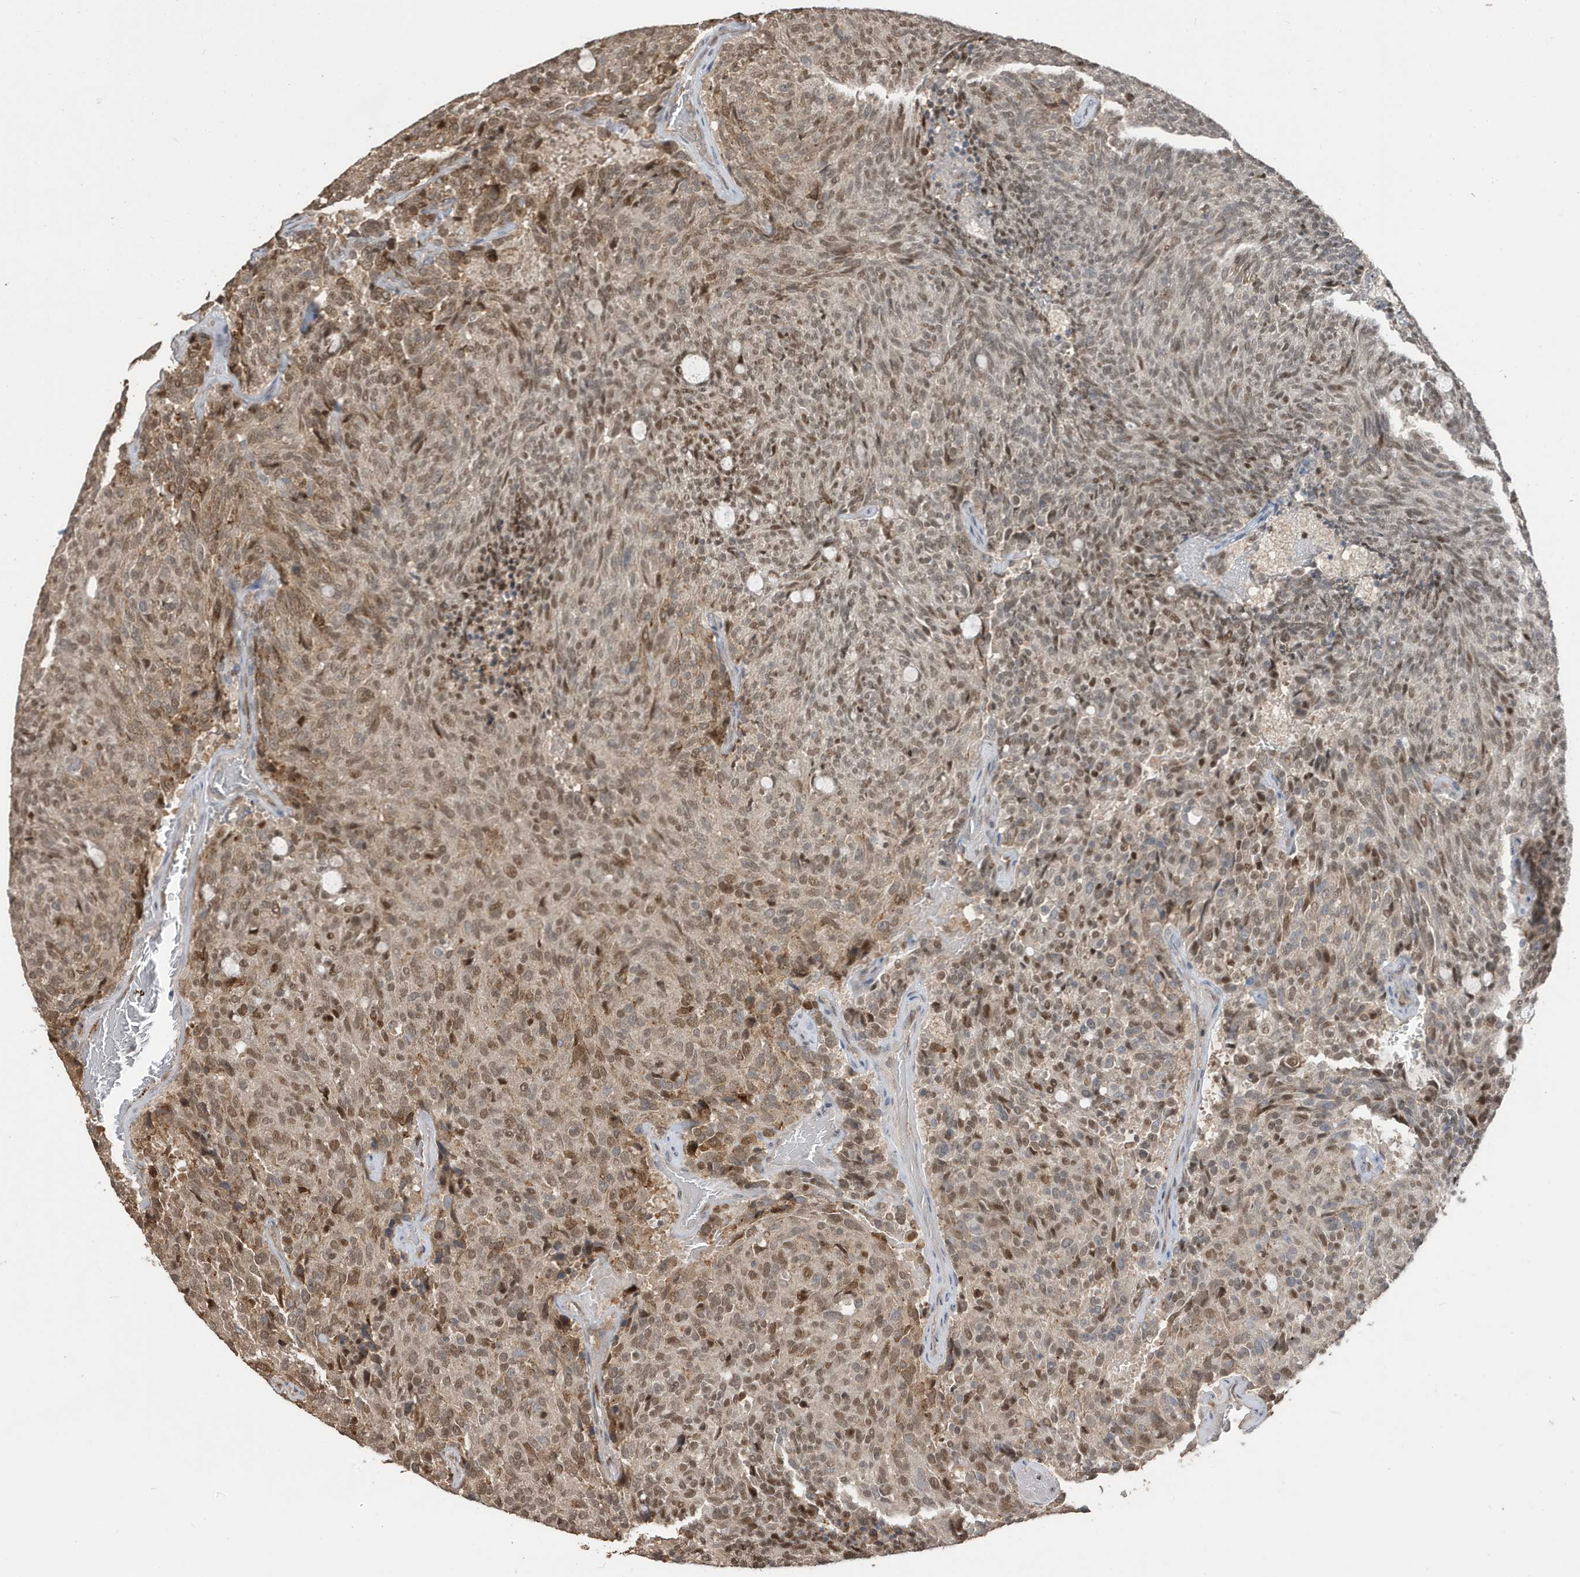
{"staining": {"intensity": "moderate", "quantity": "25%-75%", "location": "nuclear"}, "tissue": "carcinoid", "cell_type": "Tumor cells", "image_type": "cancer", "snomed": [{"axis": "morphology", "description": "Carcinoid, malignant, NOS"}, {"axis": "topography", "description": "Pancreas"}], "caption": "IHC micrograph of neoplastic tissue: human carcinoid (malignant) stained using immunohistochemistry (IHC) exhibits medium levels of moderate protein expression localized specifically in the nuclear of tumor cells, appearing as a nuclear brown color.", "gene": "RER1", "patient": {"sex": "female", "age": 54}}